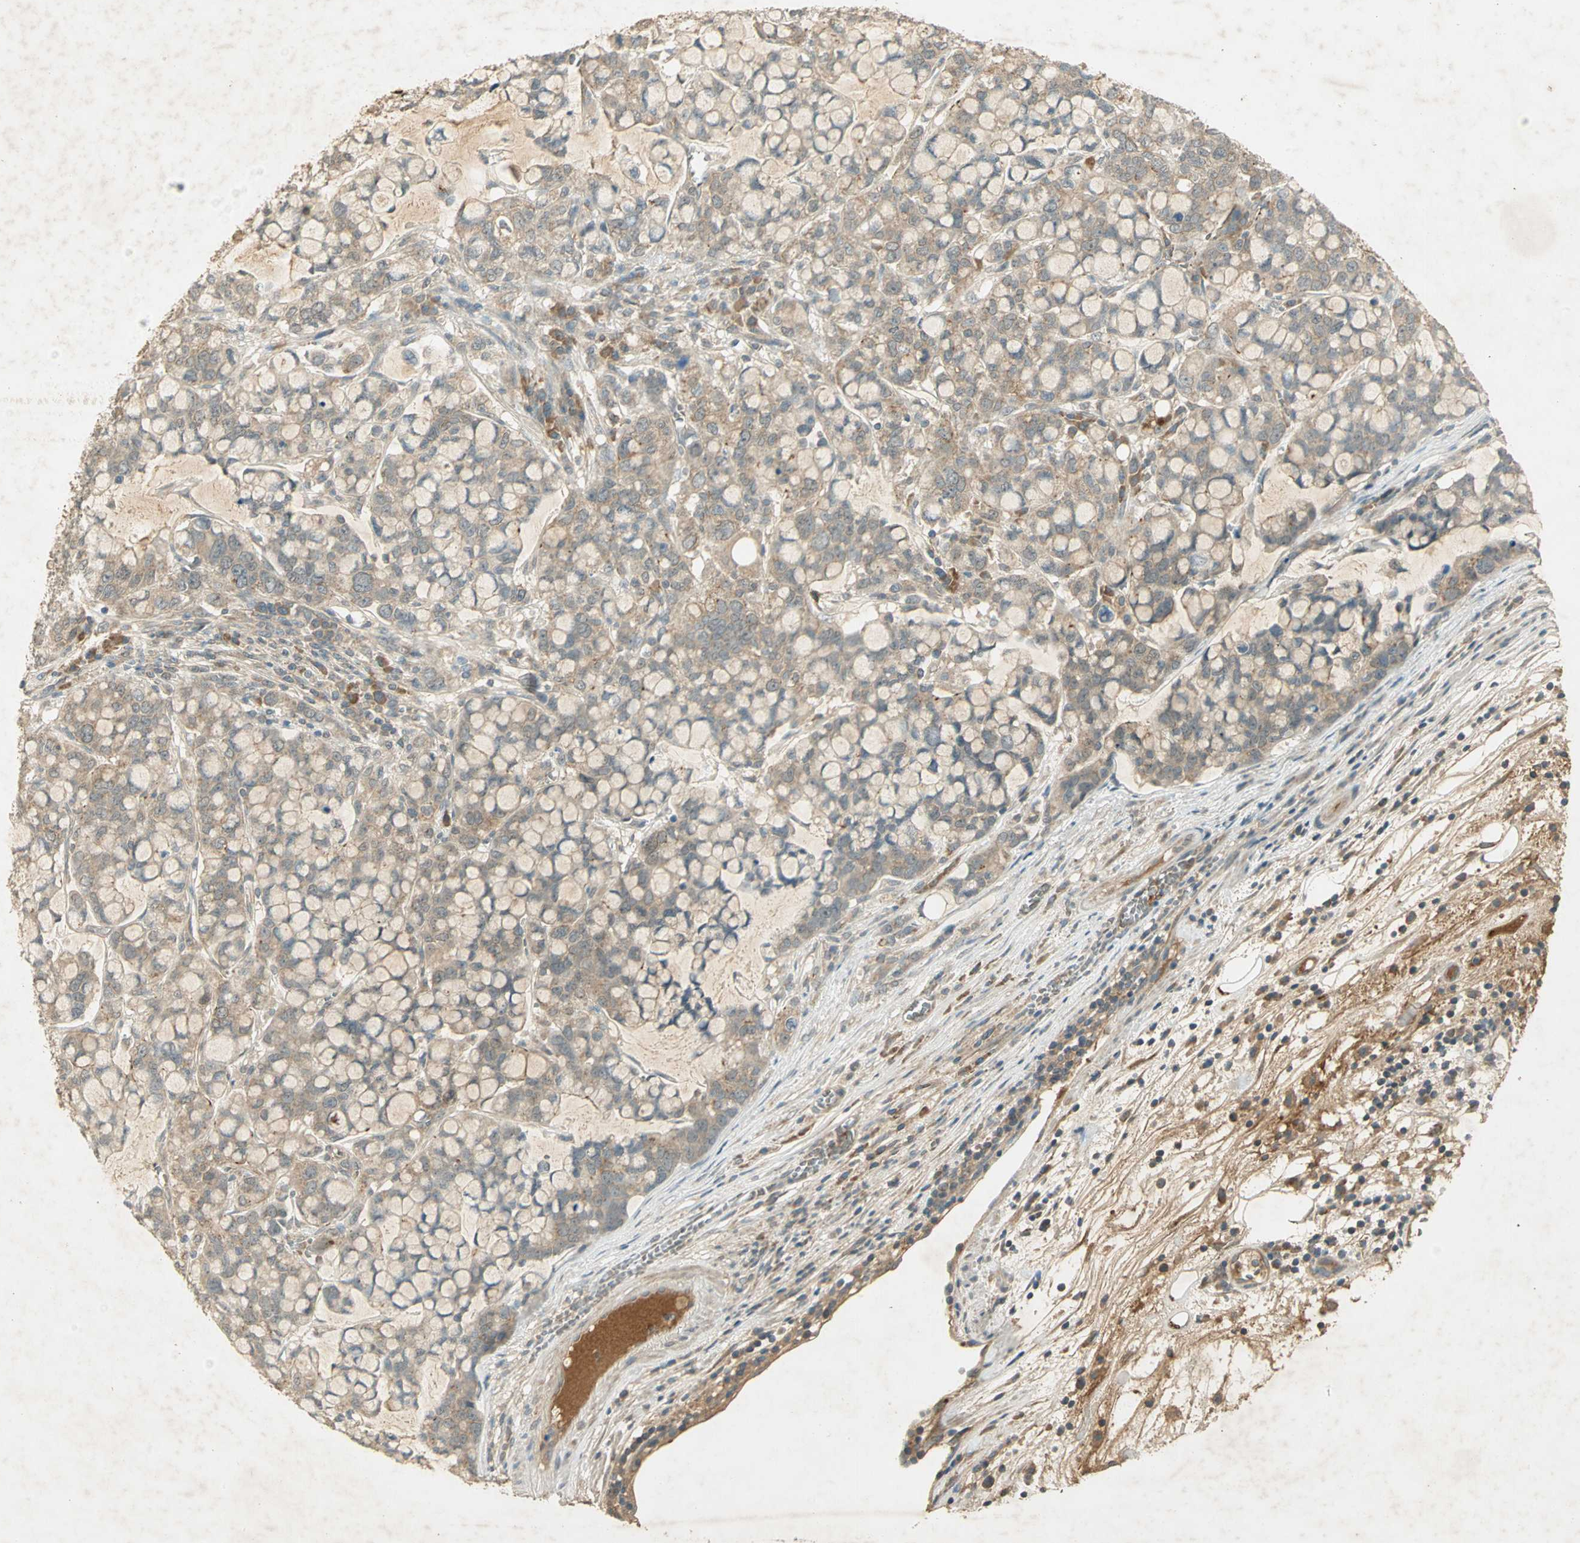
{"staining": {"intensity": "weak", "quantity": ">75%", "location": "cytoplasmic/membranous"}, "tissue": "stomach cancer", "cell_type": "Tumor cells", "image_type": "cancer", "snomed": [{"axis": "morphology", "description": "Adenocarcinoma, NOS"}, {"axis": "topography", "description": "Stomach, lower"}], "caption": "A high-resolution histopathology image shows immunohistochemistry staining of adenocarcinoma (stomach), which reveals weak cytoplasmic/membranous staining in approximately >75% of tumor cells.", "gene": "KEAP1", "patient": {"sex": "male", "age": 84}}